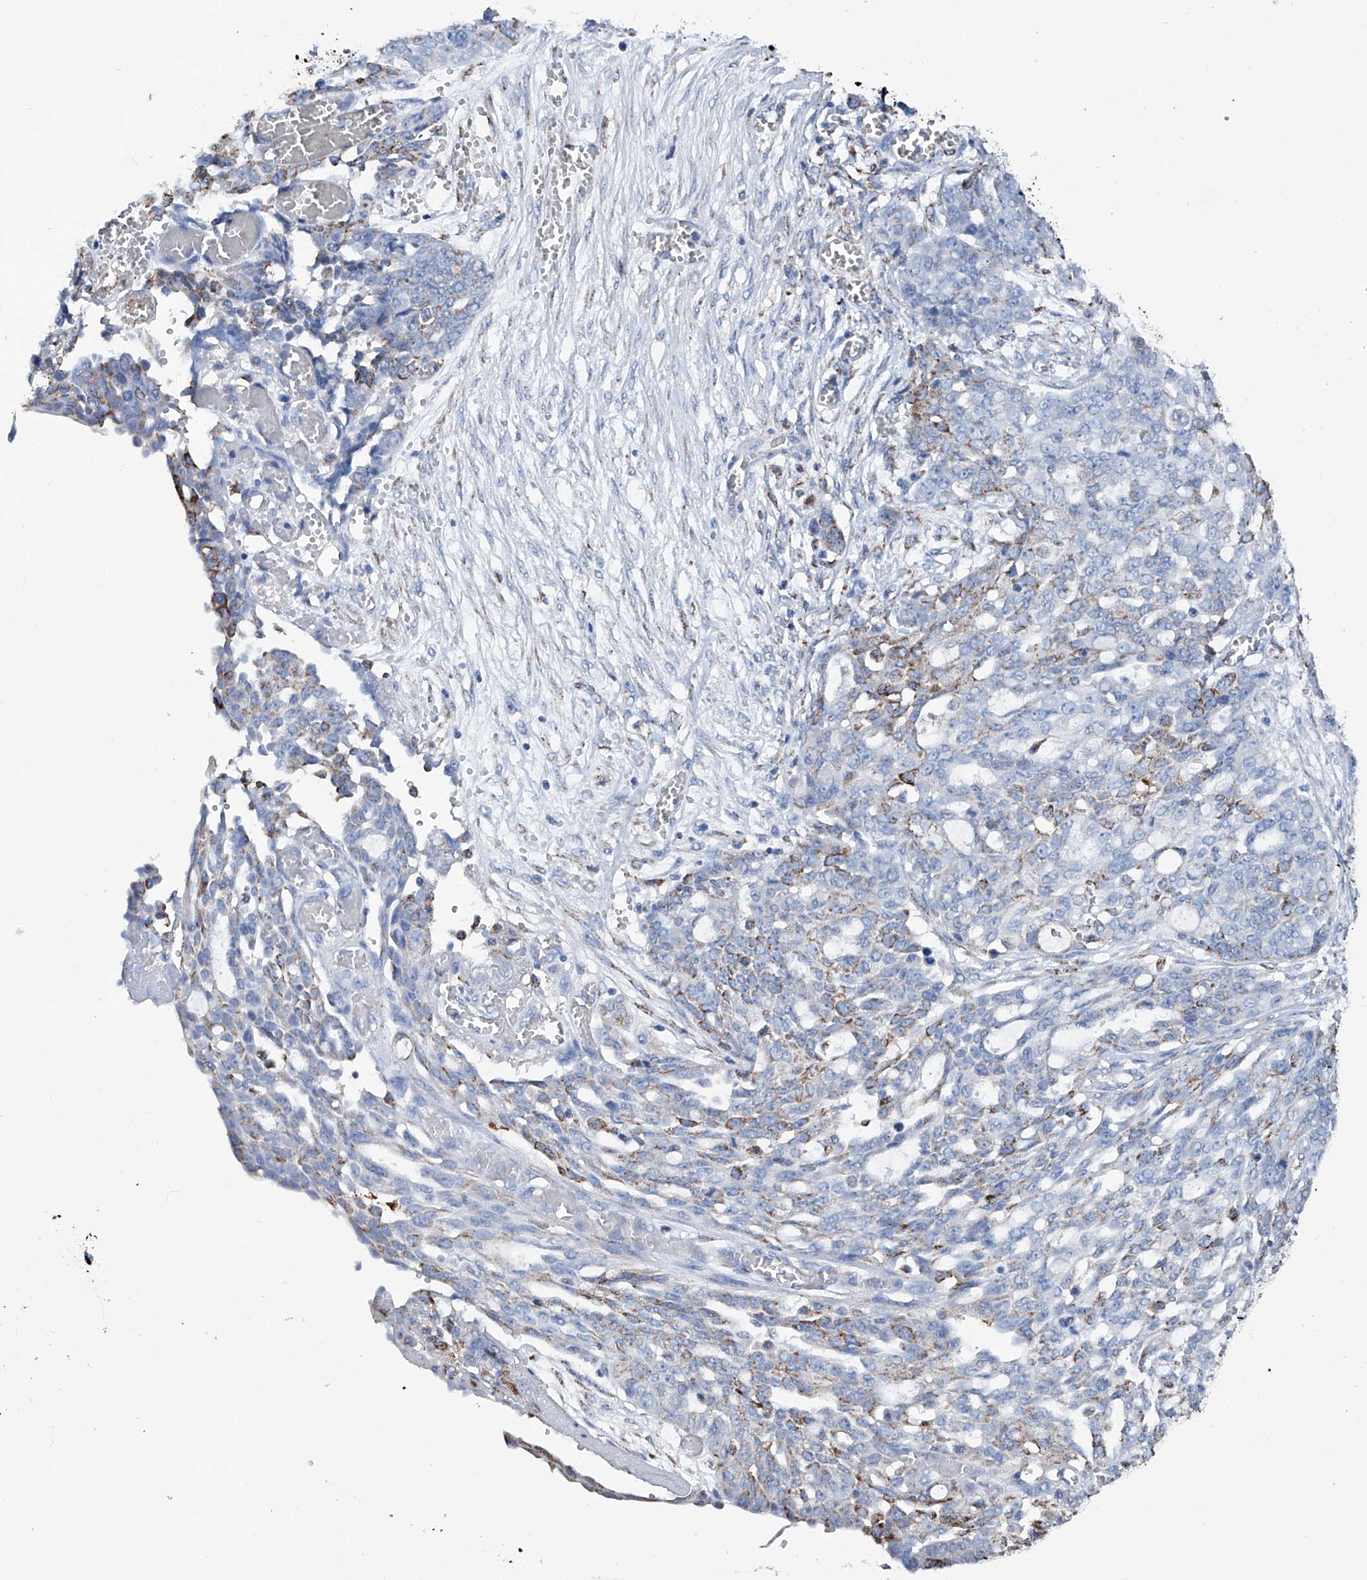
{"staining": {"intensity": "moderate", "quantity": "<25%", "location": "cytoplasmic/membranous"}, "tissue": "ovarian cancer", "cell_type": "Tumor cells", "image_type": "cancer", "snomed": [{"axis": "morphology", "description": "Cystadenocarcinoma, serous, NOS"}, {"axis": "topography", "description": "Soft tissue"}, {"axis": "topography", "description": "Ovary"}], "caption": "Moderate cytoplasmic/membranous protein positivity is seen in about <25% of tumor cells in ovarian cancer. (brown staining indicates protein expression, while blue staining denotes nuclei).", "gene": "NHS", "patient": {"sex": "female", "age": 57}}